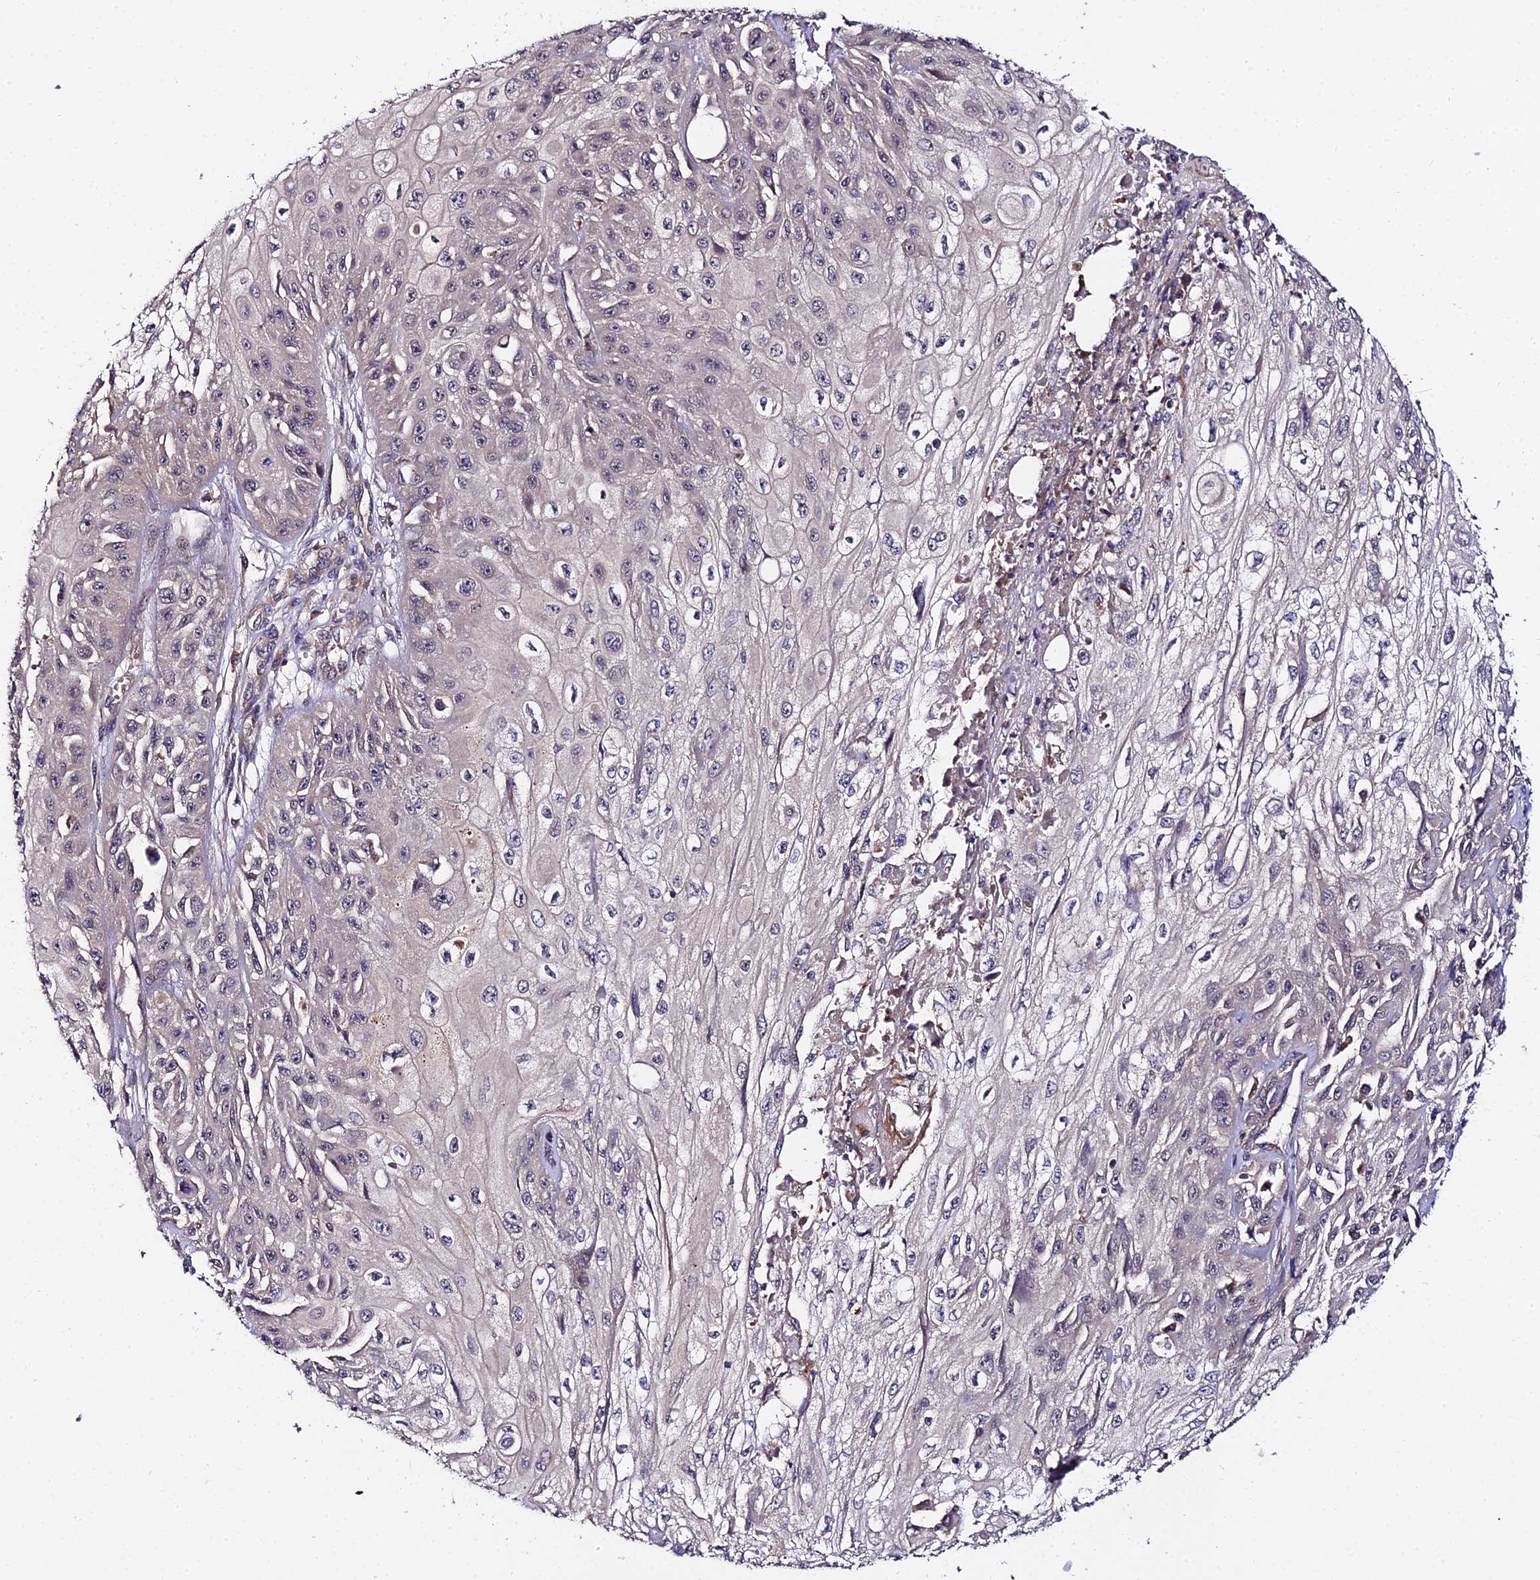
{"staining": {"intensity": "negative", "quantity": "none", "location": "none"}, "tissue": "skin cancer", "cell_type": "Tumor cells", "image_type": "cancer", "snomed": [{"axis": "morphology", "description": "Squamous cell carcinoma, NOS"}, {"axis": "morphology", "description": "Squamous cell carcinoma, metastatic, NOS"}, {"axis": "topography", "description": "Skin"}, {"axis": "topography", "description": "Lymph node"}], "caption": "Protein analysis of squamous cell carcinoma (skin) shows no significant staining in tumor cells.", "gene": "ZBED8", "patient": {"sex": "male", "age": 75}}